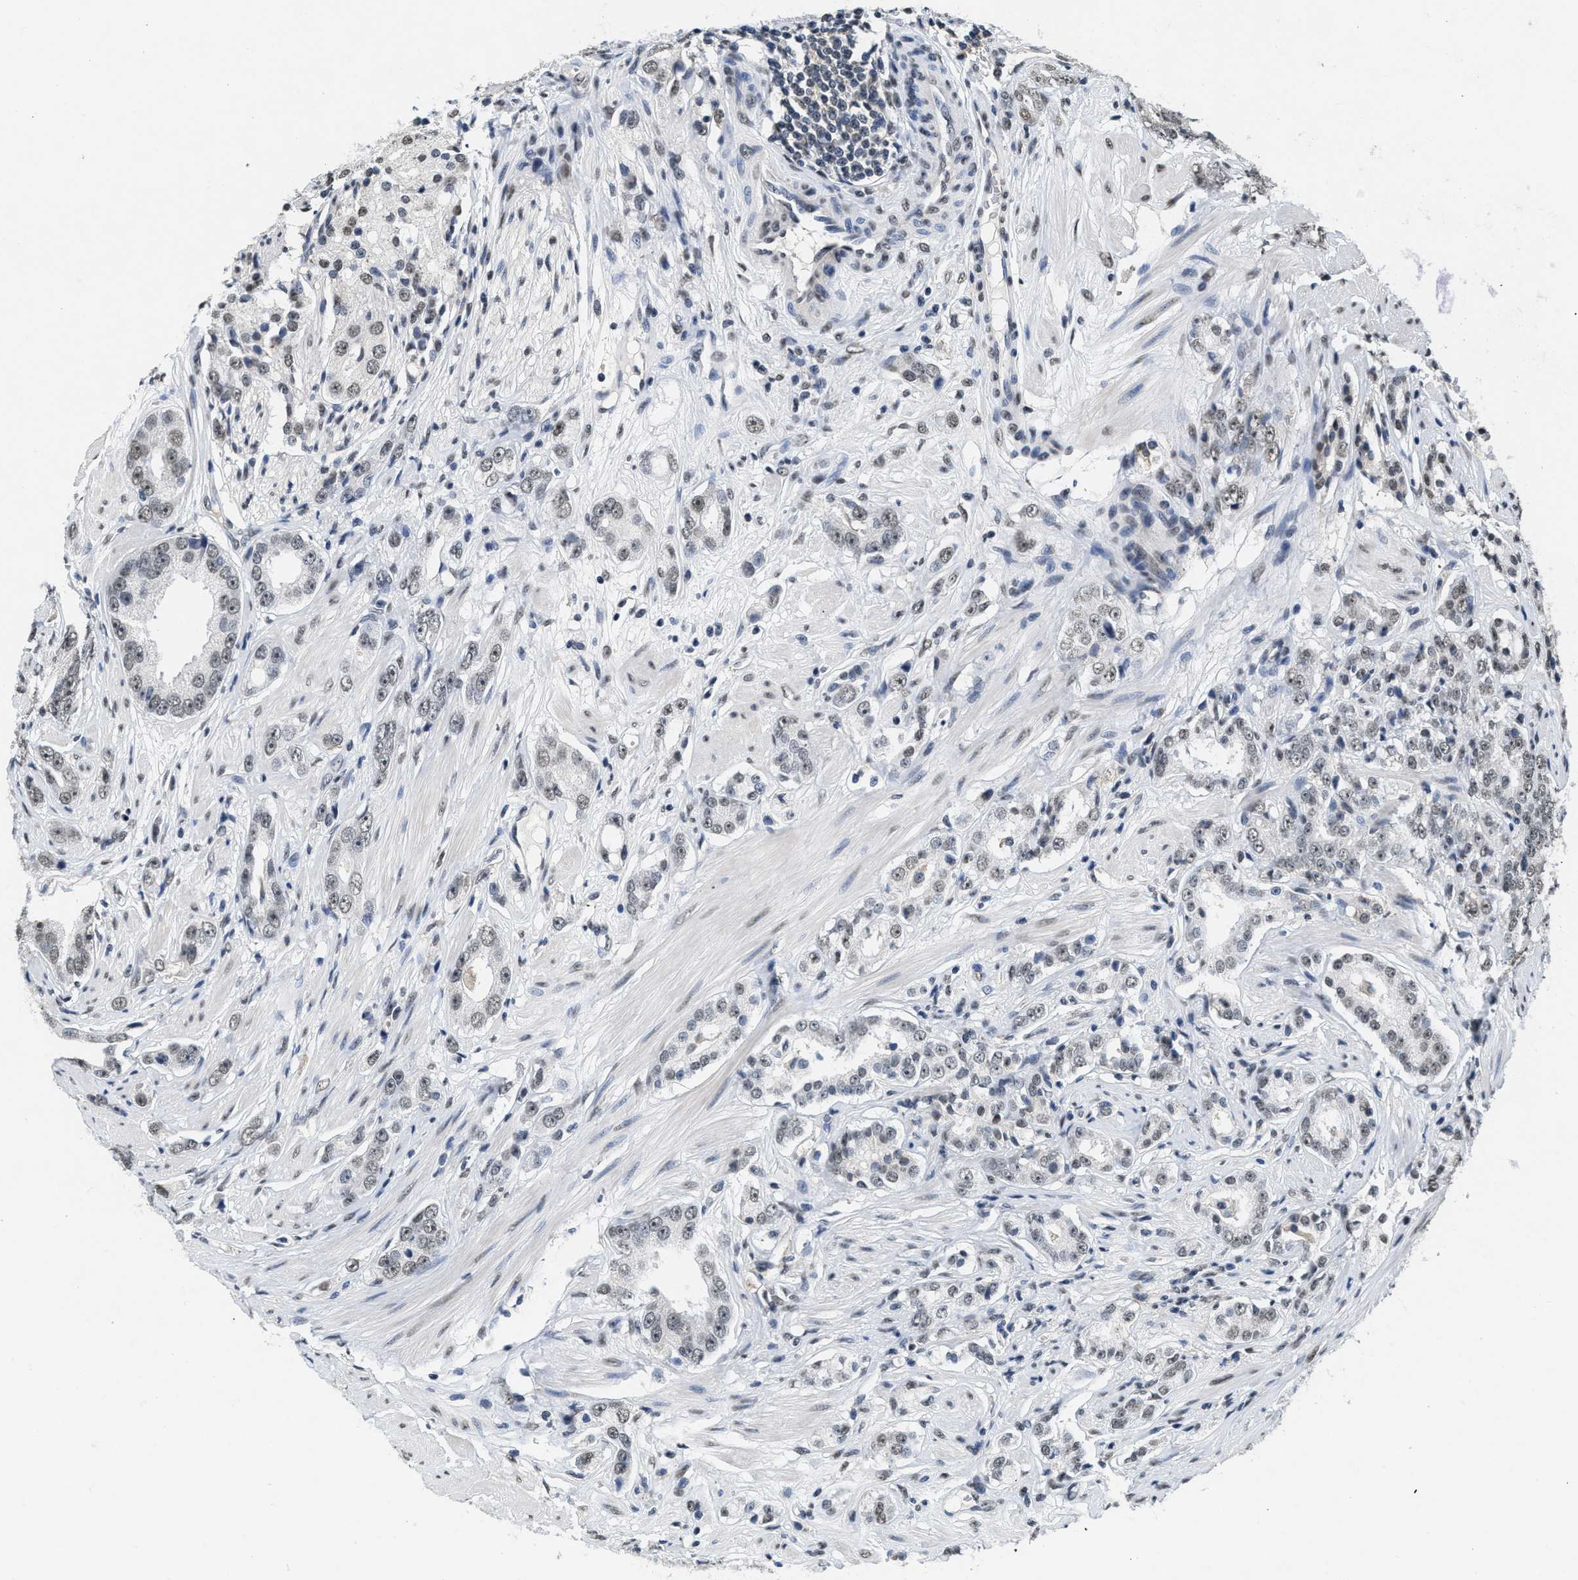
{"staining": {"intensity": "weak", "quantity": "25%-75%", "location": "nuclear"}, "tissue": "prostate cancer", "cell_type": "Tumor cells", "image_type": "cancer", "snomed": [{"axis": "morphology", "description": "Adenocarcinoma, Medium grade"}, {"axis": "topography", "description": "Prostate"}], "caption": "Immunohistochemical staining of human prostate cancer (medium-grade adenocarcinoma) exhibits weak nuclear protein expression in about 25%-75% of tumor cells.", "gene": "SUPT16H", "patient": {"sex": "male", "age": 53}}